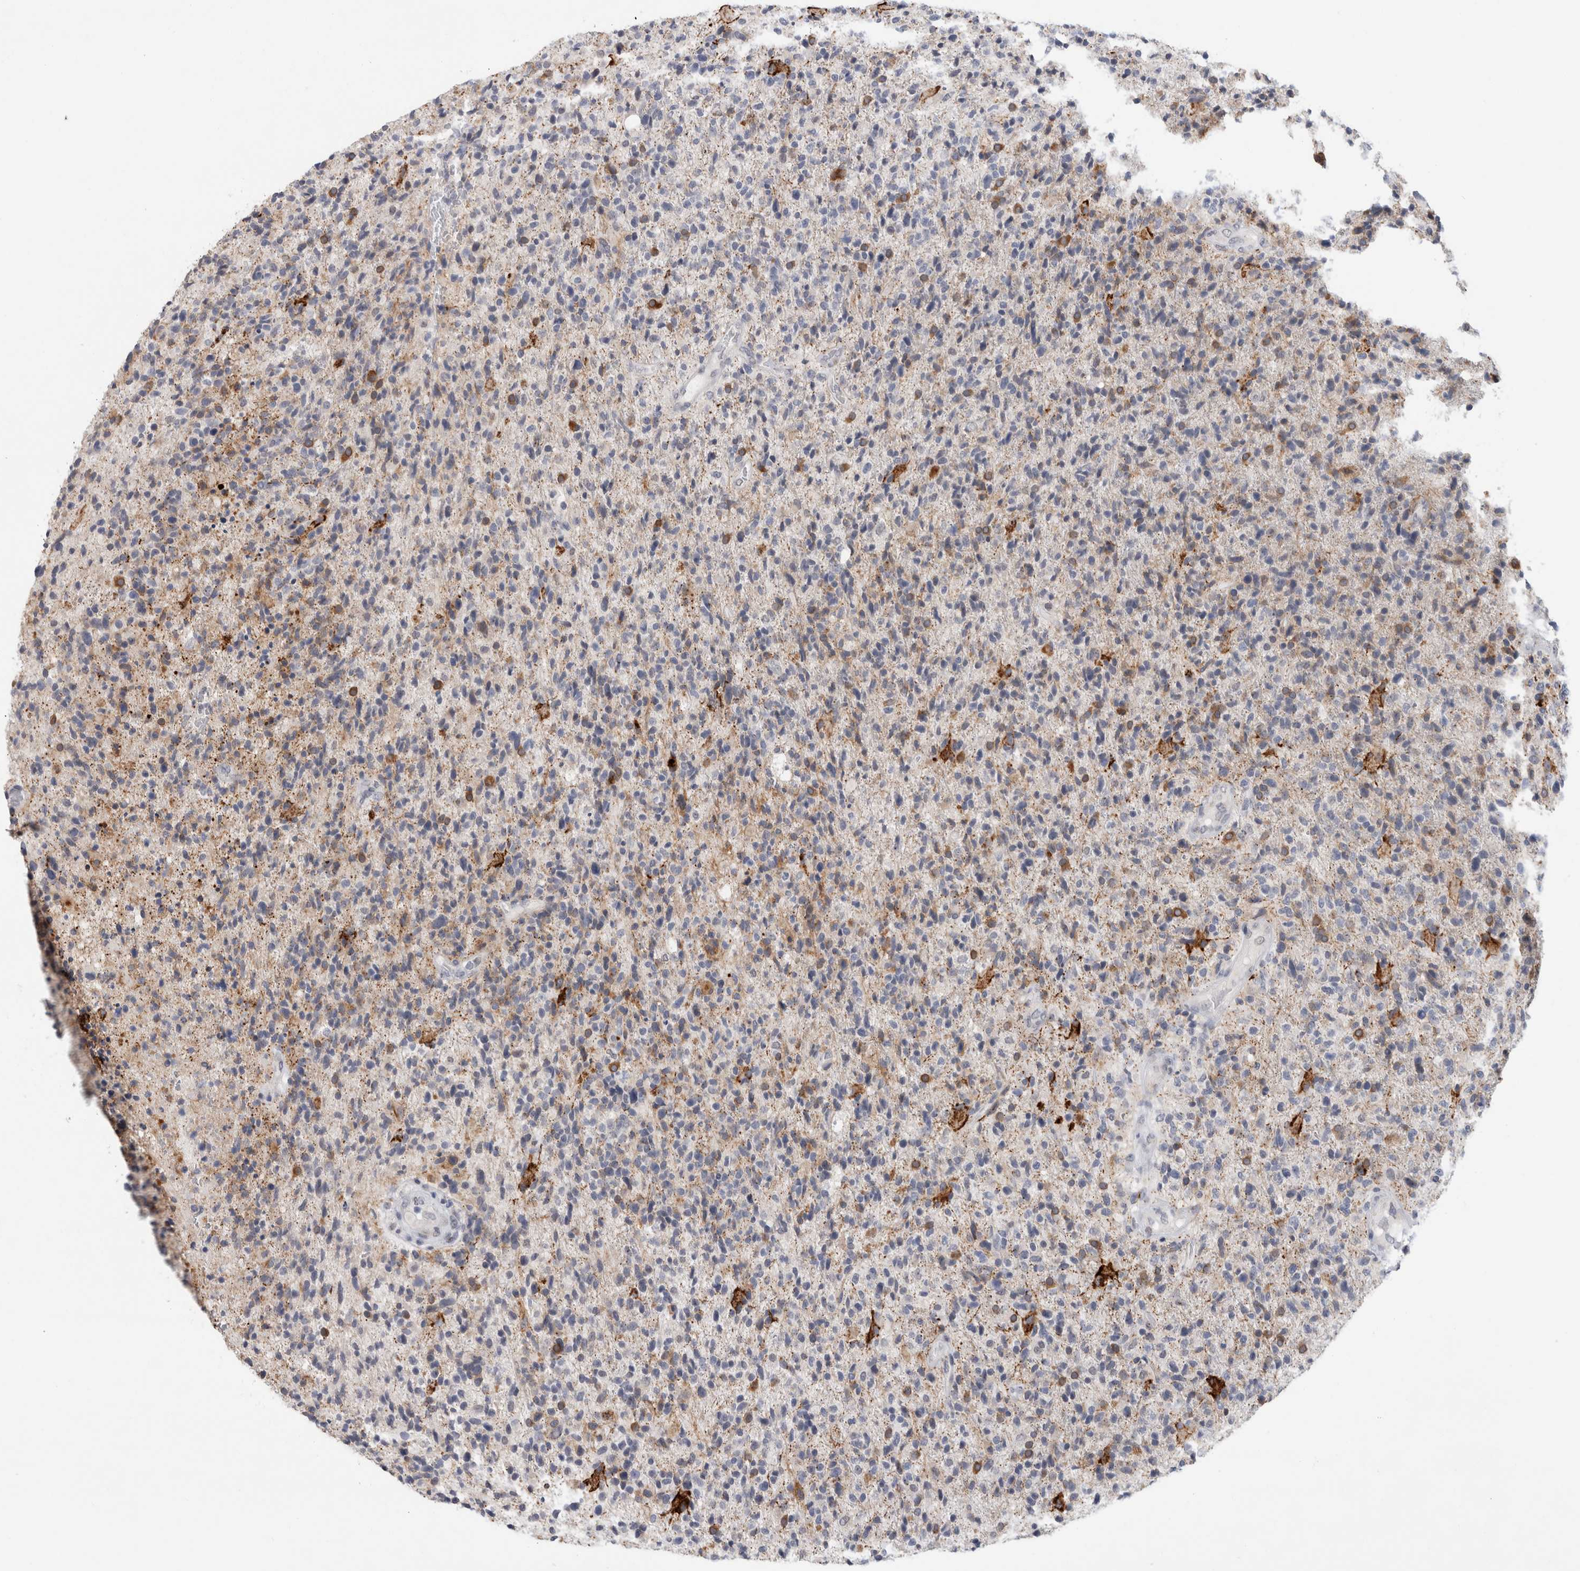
{"staining": {"intensity": "moderate", "quantity": "<25%", "location": "cytoplasmic/membranous"}, "tissue": "glioma", "cell_type": "Tumor cells", "image_type": "cancer", "snomed": [{"axis": "morphology", "description": "Glioma, malignant, High grade"}, {"axis": "topography", "description": "Brain"}], "caption": "High-magnification brightfield microscopy of glioma stained with DAB (brown) and counterstained with hematoxylin (blue). tumor cells exhibit moderate cytoplasmic/membranous expression is seen in about<25% of cells.", "gene": "NIPA1", "patient": {"sex": "male", "age": 72}}